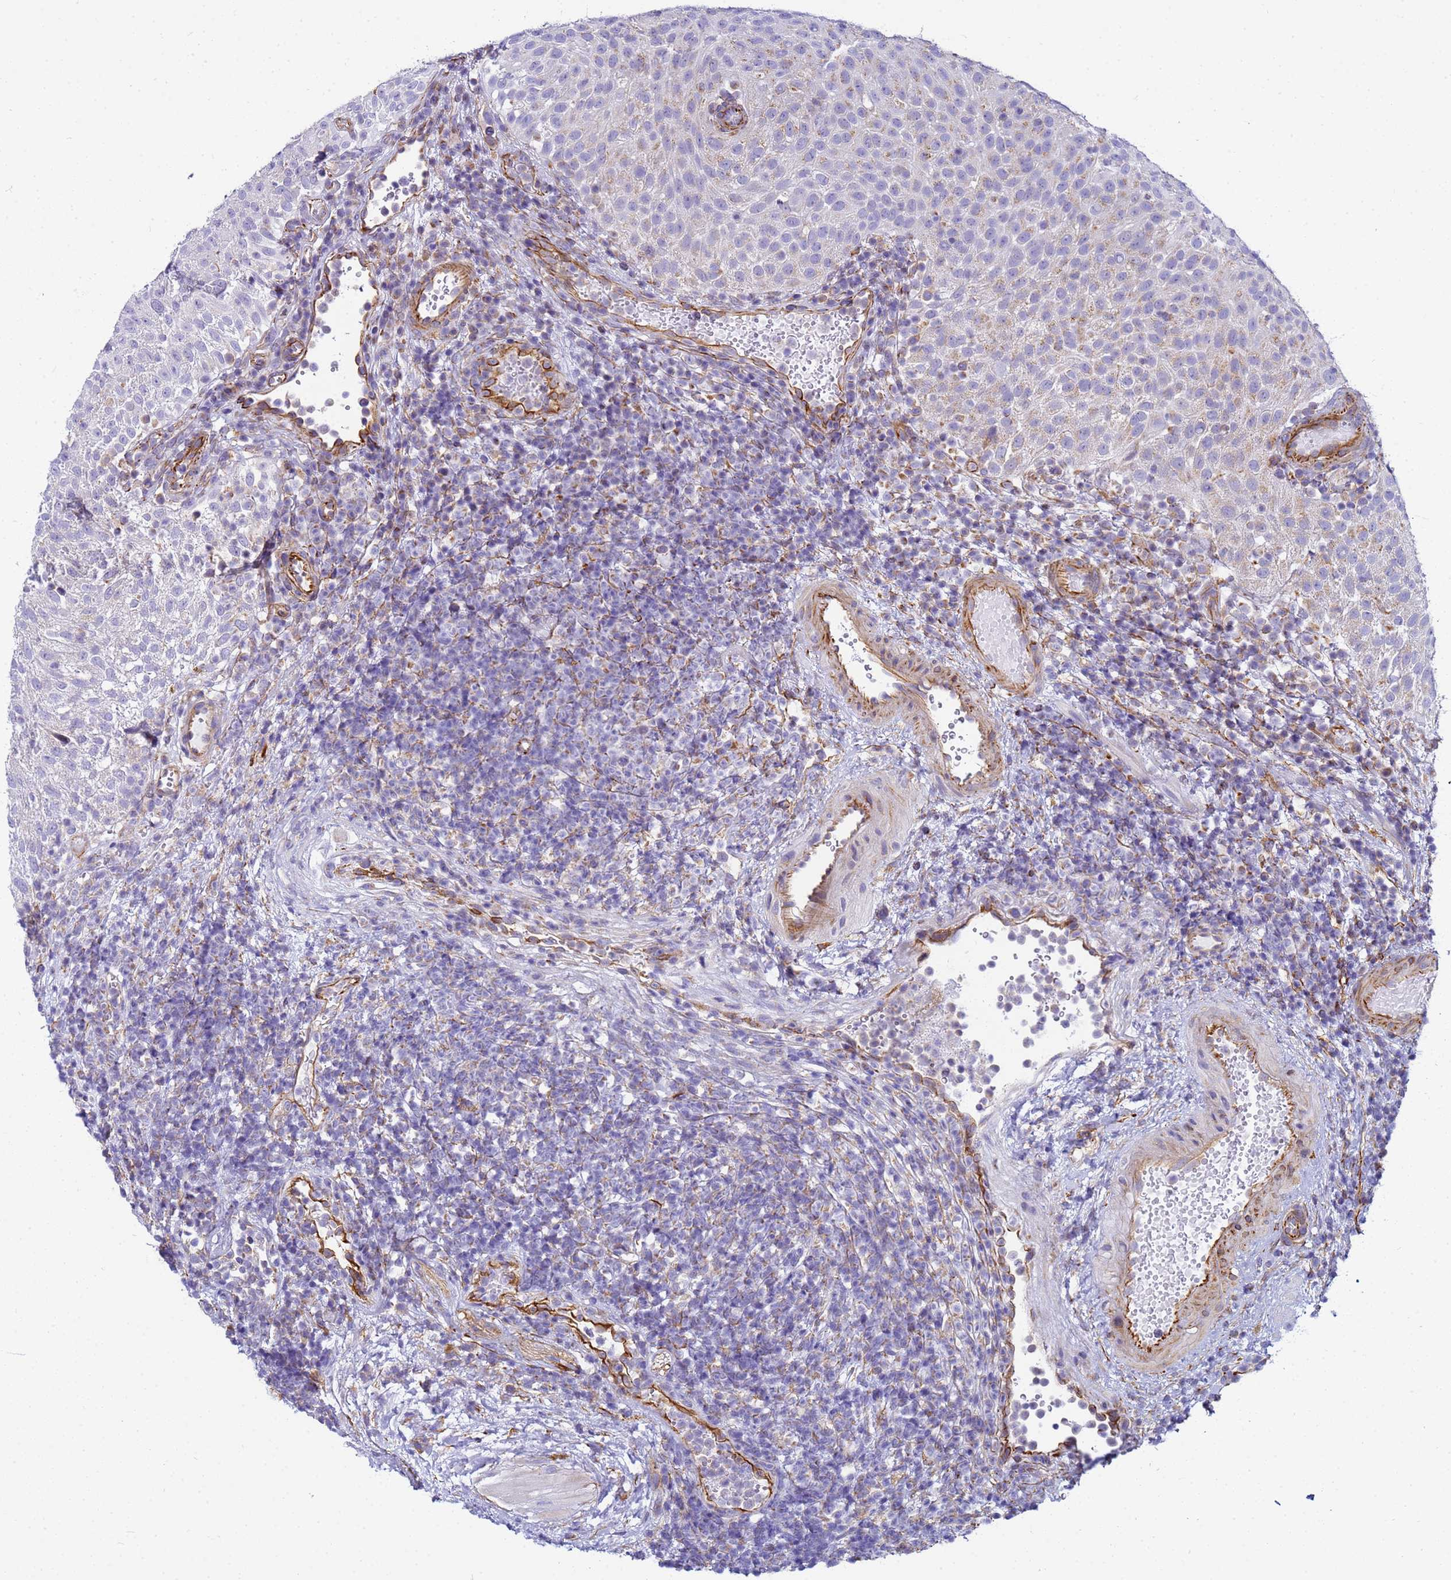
{"staining": {"intensity": "negative", "quantity": "none", "location": "none"}, "tissue": "urothelial cancer", "cell_type": "Tumor cells", "image_type": "cancer", "snomed": [{"axis": "morphology", "description": "Urothelial carcinoma, Low grade"}, {"axis": "topography", "description": "Urinary bladder"}], "caption": "A photomicrograph of low-grade urothelial carcinoma stained for a protein reveals no brown staining in tumor cells. (DAB immunohistochemistry (IHC) with hematoxylin counter stain).", "gene": "UBXN2B", "patient": {"sex": "male", "age": 78}}